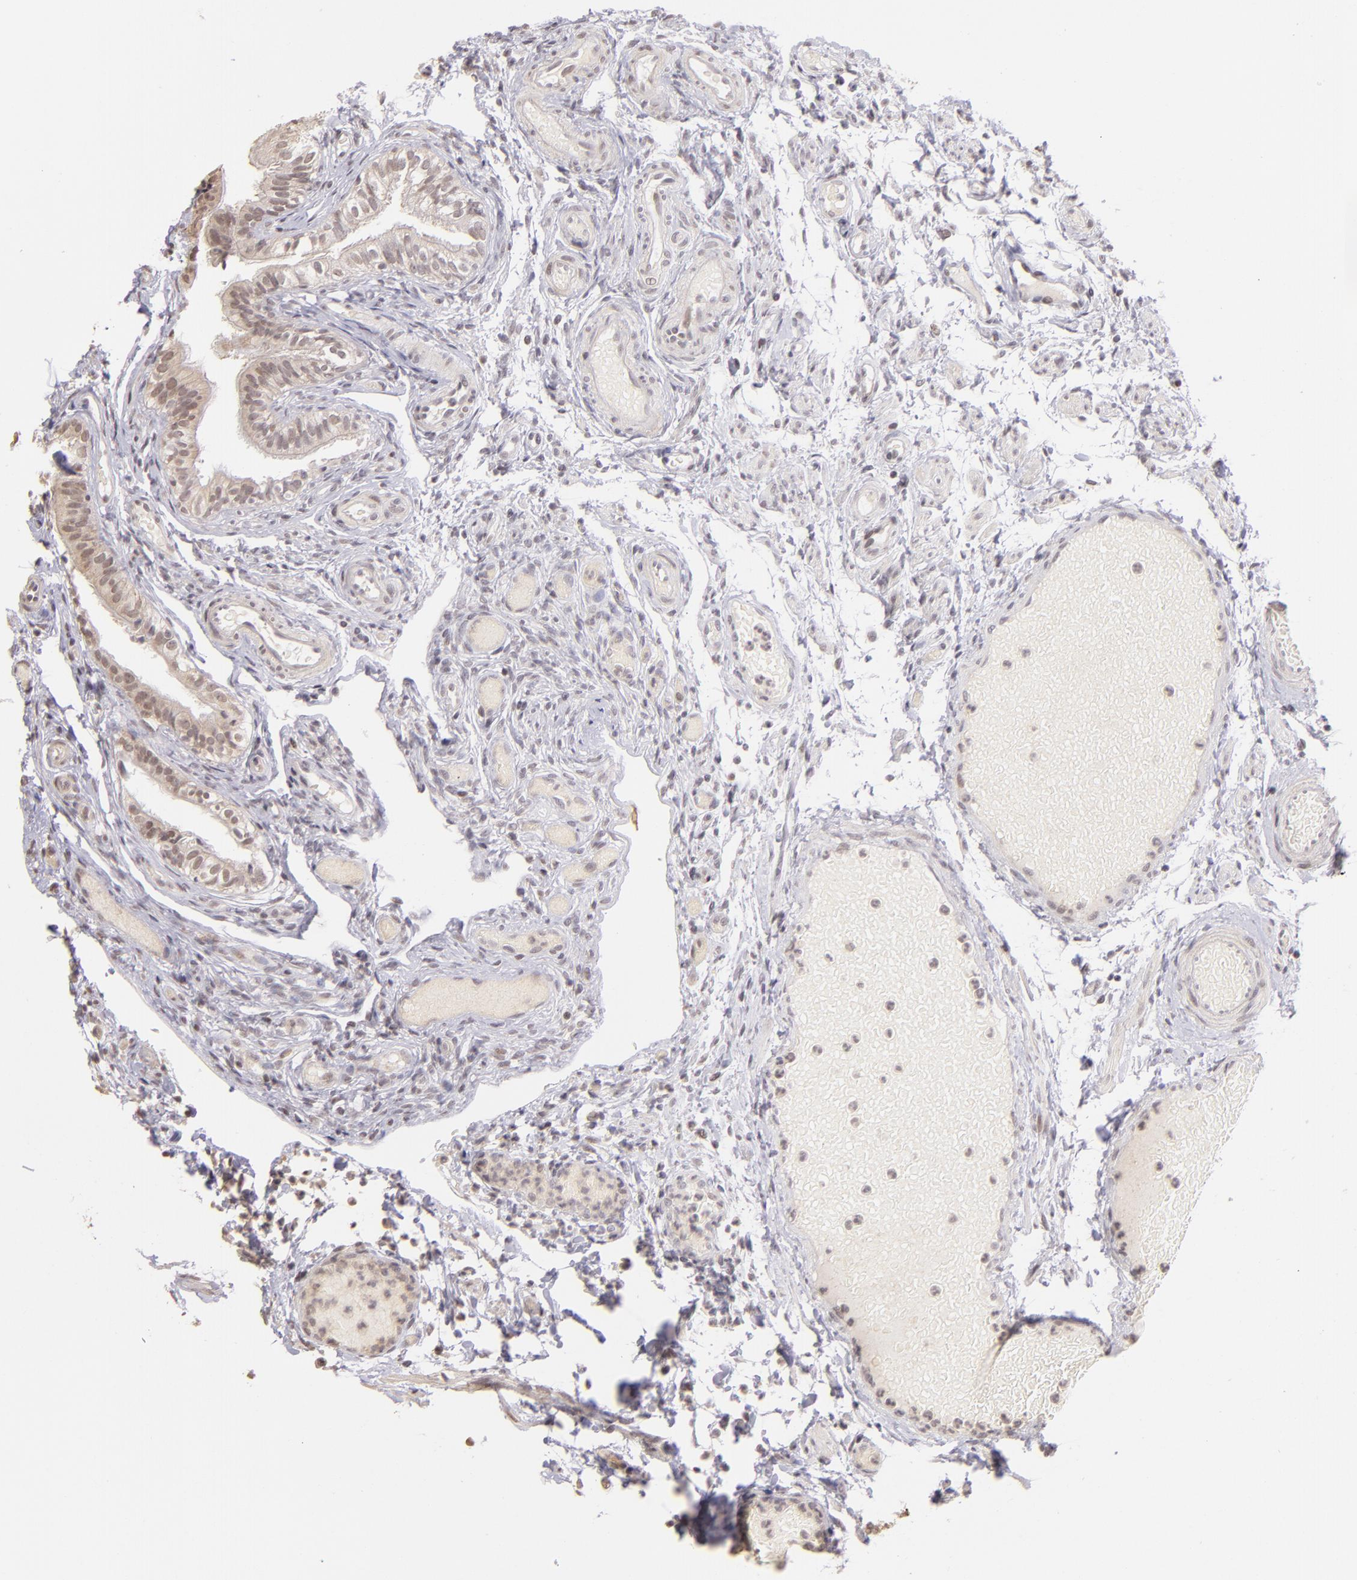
{"staining": {"intensity": "weak", "quantity": "25%-75%", "location": "nuclear"}, "tissue": "fallopian tube", "cell_type": "Glandular cells", "image_type": "normal", "snomed": [{"axis": "morphology", "description": "Normal tissue, NOS"}, {"axis": "morphology", "description": "Dermoid, NOS"}, {"axis": "topography", "description": "Fallopian tube"}], "caption": "Glandular cells display low levels of weak nuclear staining in about 25%-75% of cells in normal fallopian tube.", "gene": "RARB", "patient": {"sex": "female", "age": 33}}